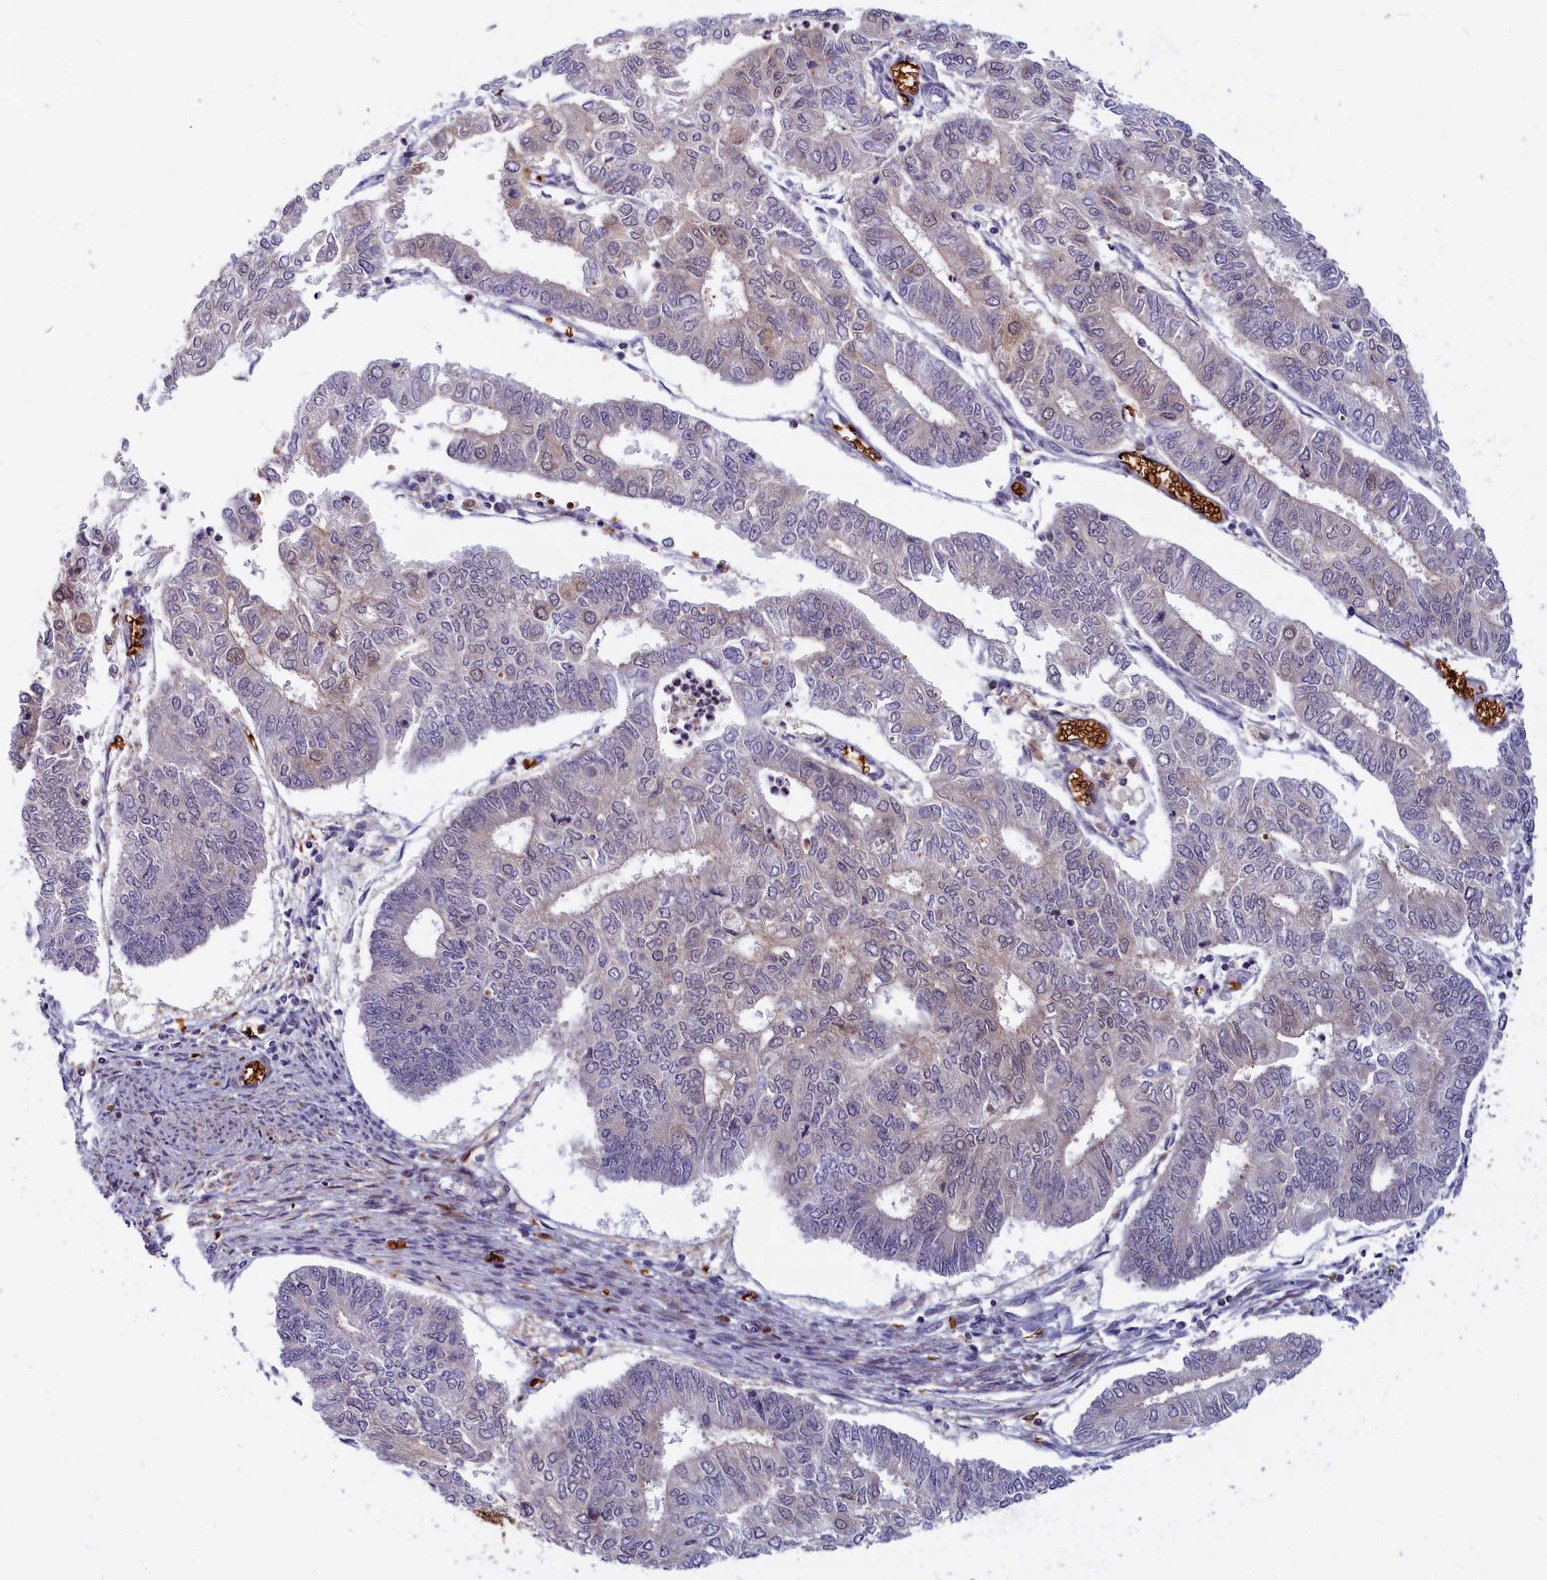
{"staining": {"intensity": "negative", "quantity": "none", "location": "none"}, "tissue": "endometrial cancer", "cell_type": "Tumor cells", "image_type": "cancer", "snomed": [{"axis": "morphology", "description": "Adenocarcinoma, NOS"}, {"axis": "topography", "description": "Endometrium"}], "caption": "This is an IHC photomicrograph of endometrial adenocarcinoma. There is no staining in tumor cells.", "gene": "BLVRB", "patient": {"sex": "female", "age": 68}}